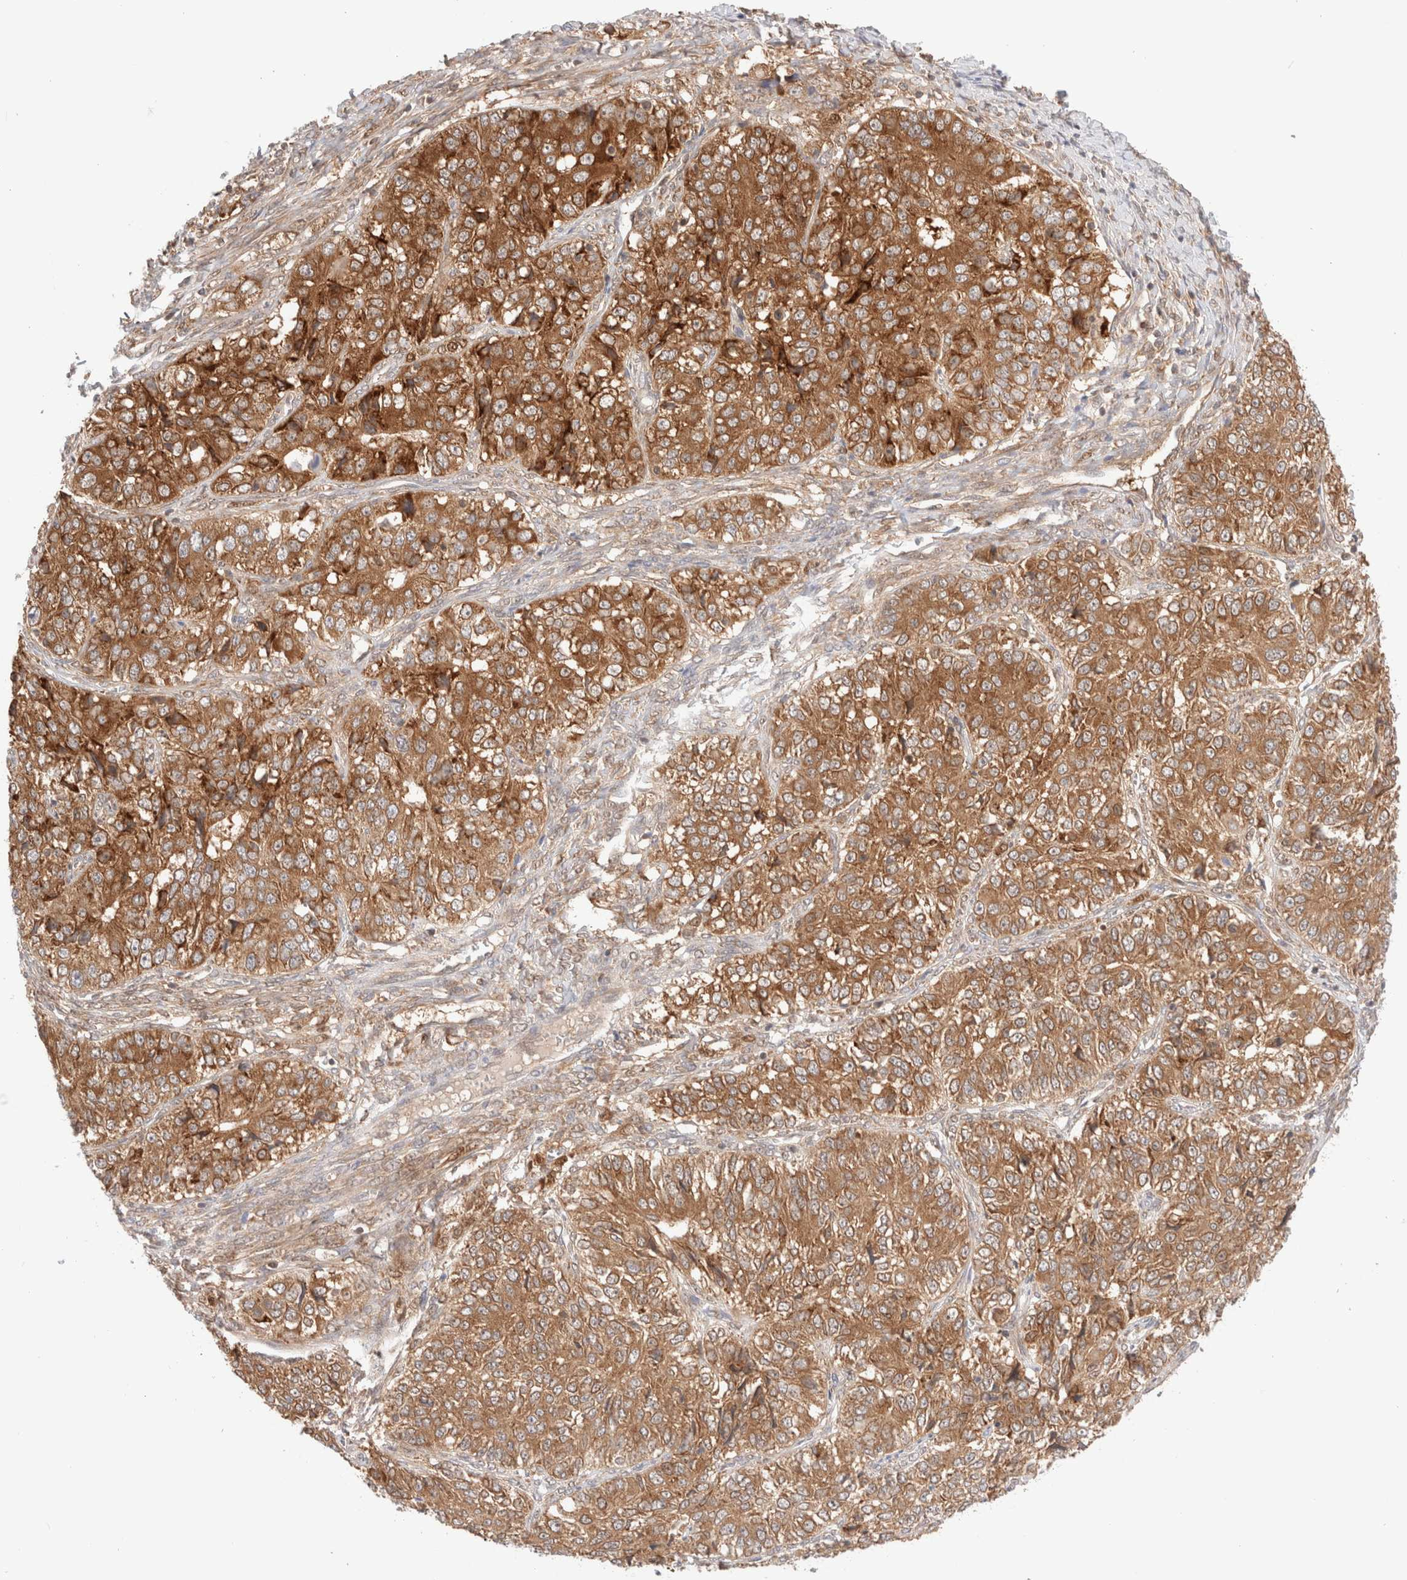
{"staining": {"intensity": "moderate", "quantity": ">75%", "location": "cytoplasmic/membranous"}, "tissue": "ovarian cancer", "cell_type": "Tumor cells", "image_type": "cancer", "snomed": [{"axis": "morphology", "description": "Carcinoma, endometroid"}, {"axis": "topography", "description": "Ovary"}], "caption": "Endometroid carcinoma (ovarian) tissue displays moderate cytoplasmic/membranous expression in approximately >75% of tumor cells", "gene": "XKR4", "patient": {"sex": "female", "age": 51}}